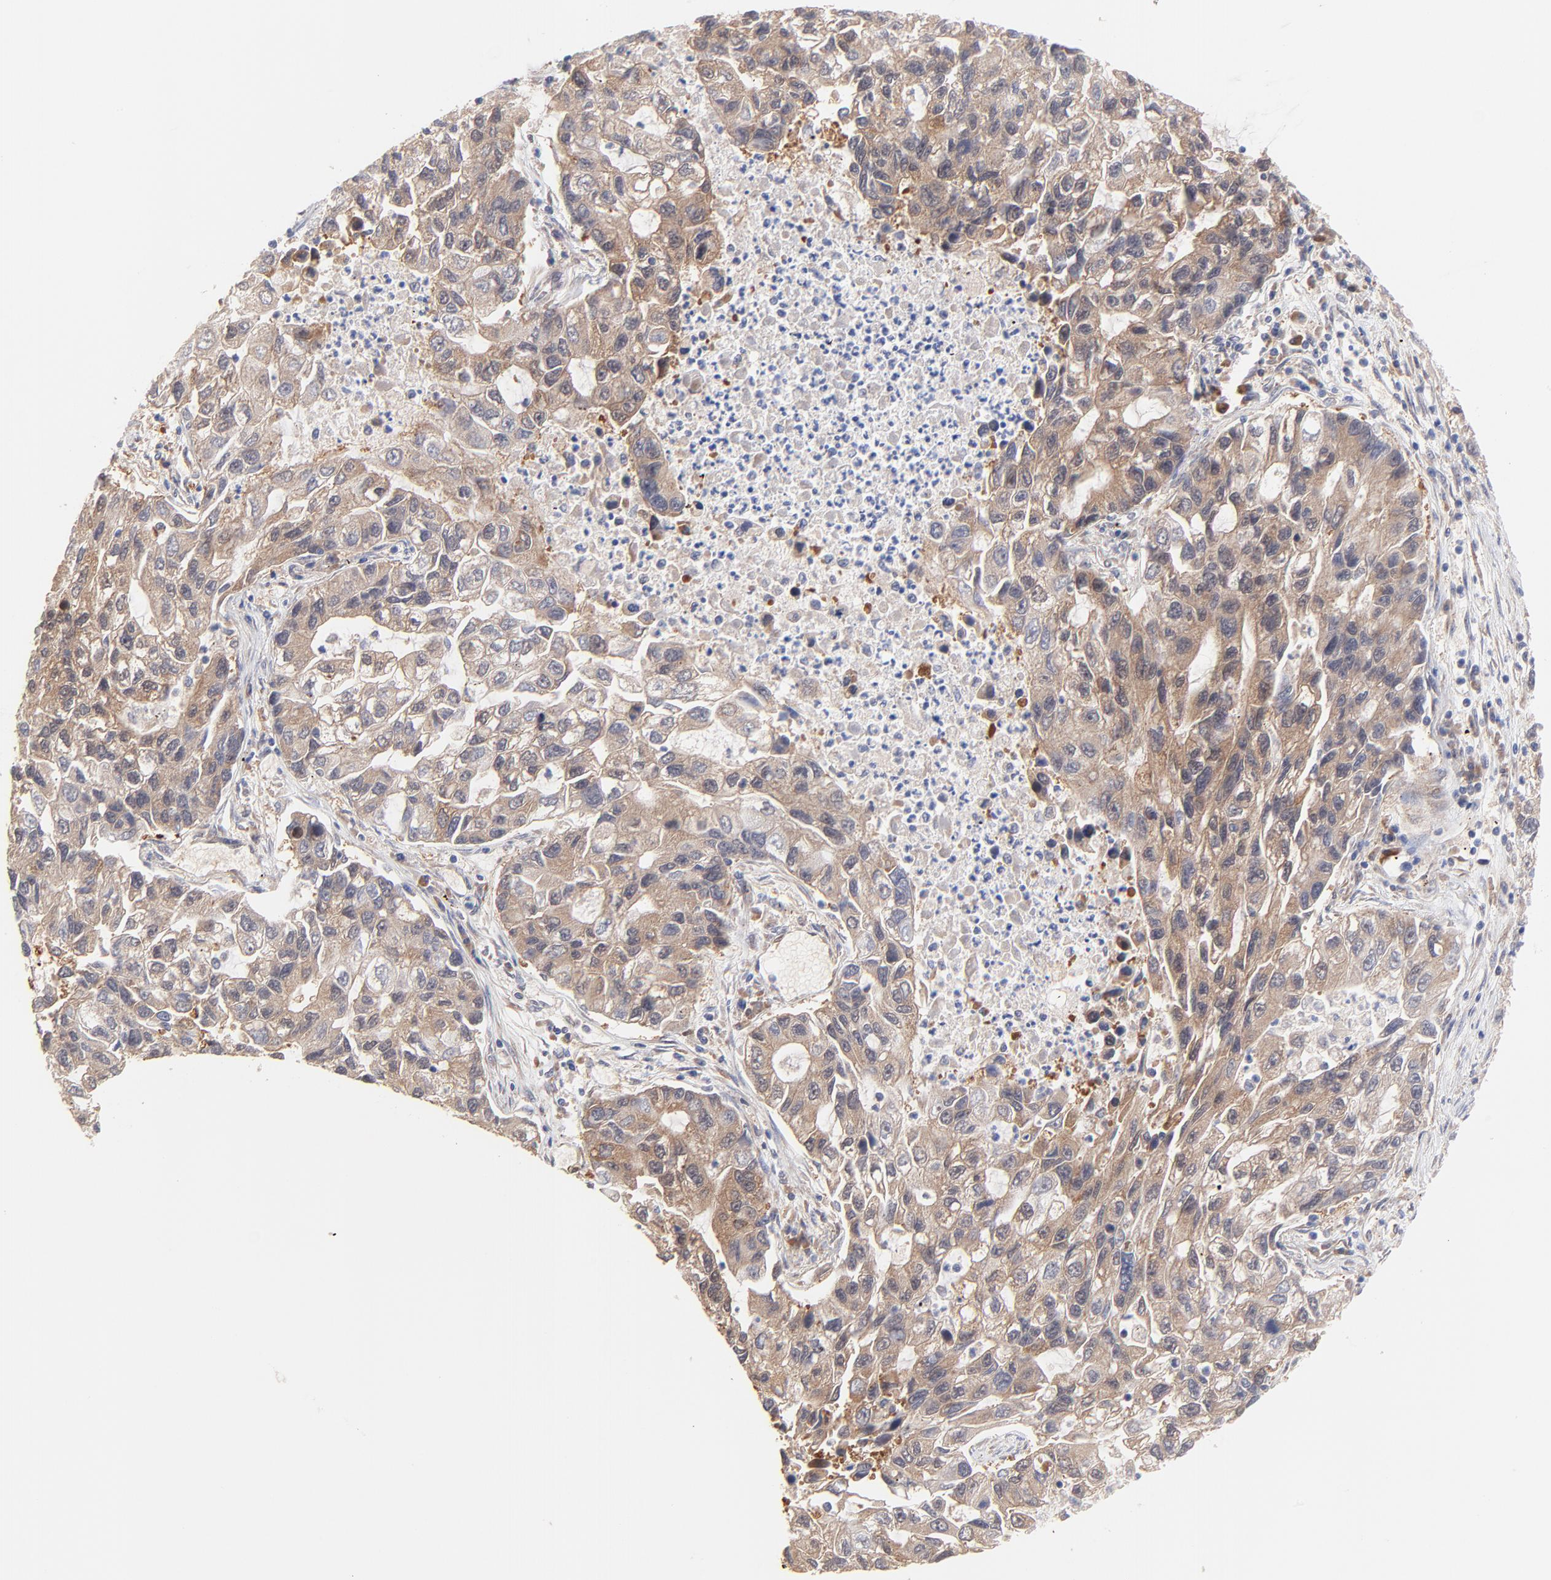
{"staining": {"intensity": "moderate", "quantity": ">75%", "location": "cytoplasmic/membranous"}, "tissue": "lung cancer", "cell_type": "Tumor cells", "image_type": "cancer", "snomed": [{"axis": "morphology", "description": "Adenocarcinoma, NOS"}, {"axis": "topography", "description": "Lung"}], "caption": "Immunohistochemical staining of human lung adenocarcinoma displays medium levels of moderate cytoplasmic/membranous protein positivity in approximately >75% of tumor cells. The staining was performed using DAB to visualize the protein expression in brown, while the nuclei were stained in blue with hematoxylin (Magnification: 20x).", "gene": "TXNL1", "patient": {"sex": "female", "age": 51}}